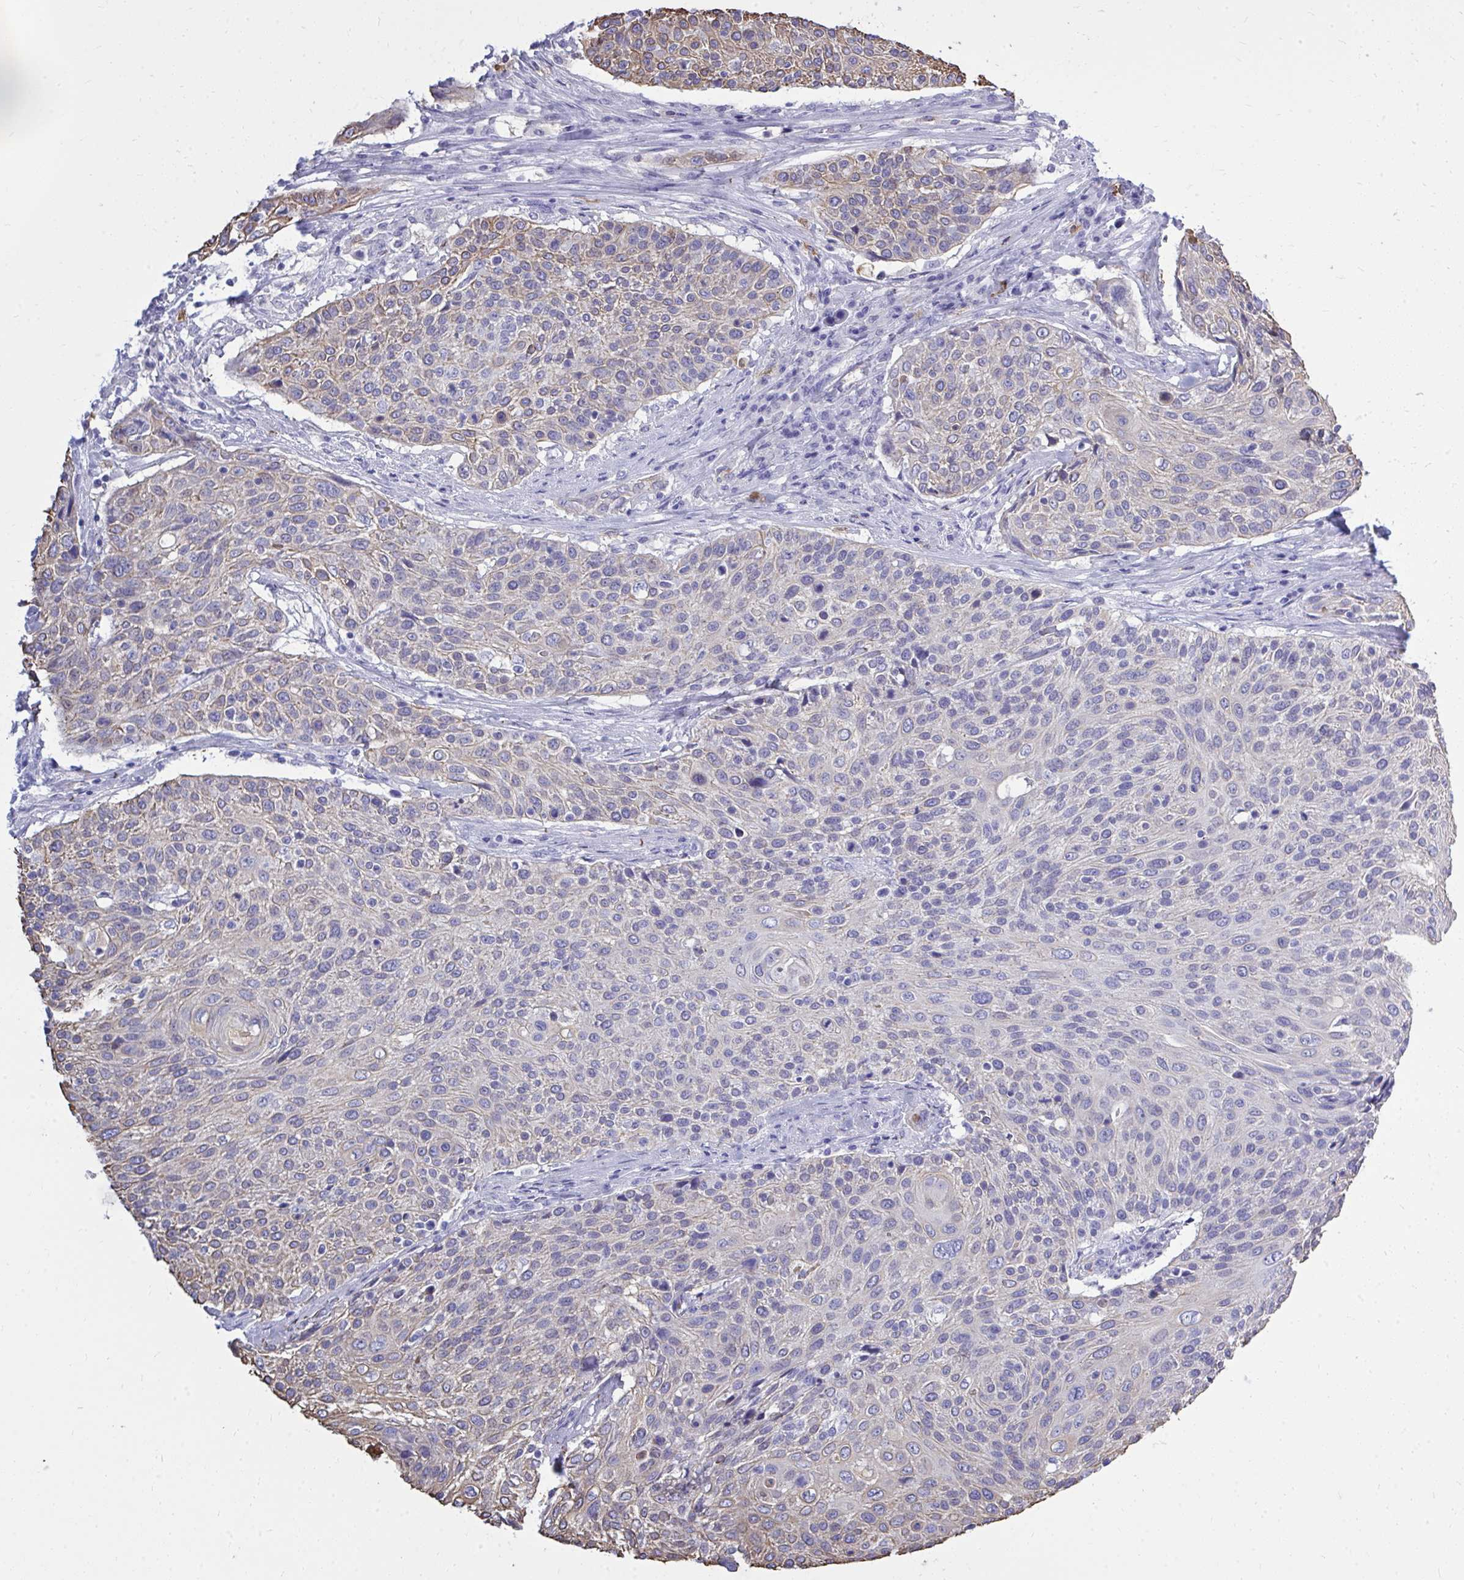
{"staining": {"intensity": "weak", "quantity": "25%-75%", "location": "cytoplasmic/membranous"}, "tissue": "cervical cancer", "cell_type": "Tumor cells", "image_type": "cancer", "snomed": [{"axis": "morphology", "description": "Squamous cell carcinoma, NOS"}, {"axis": "topography", "description": "Cervix"}], "caption": "IHC micrograph of human cervical squamous cell carcinoma stained for a protein (brown), which displays low levels of weak cytoplasmic/membranous expression in about 25%-75% of tumor cells.", "gene": "PSD", "patient": {"sex": "female", "age": 31}}